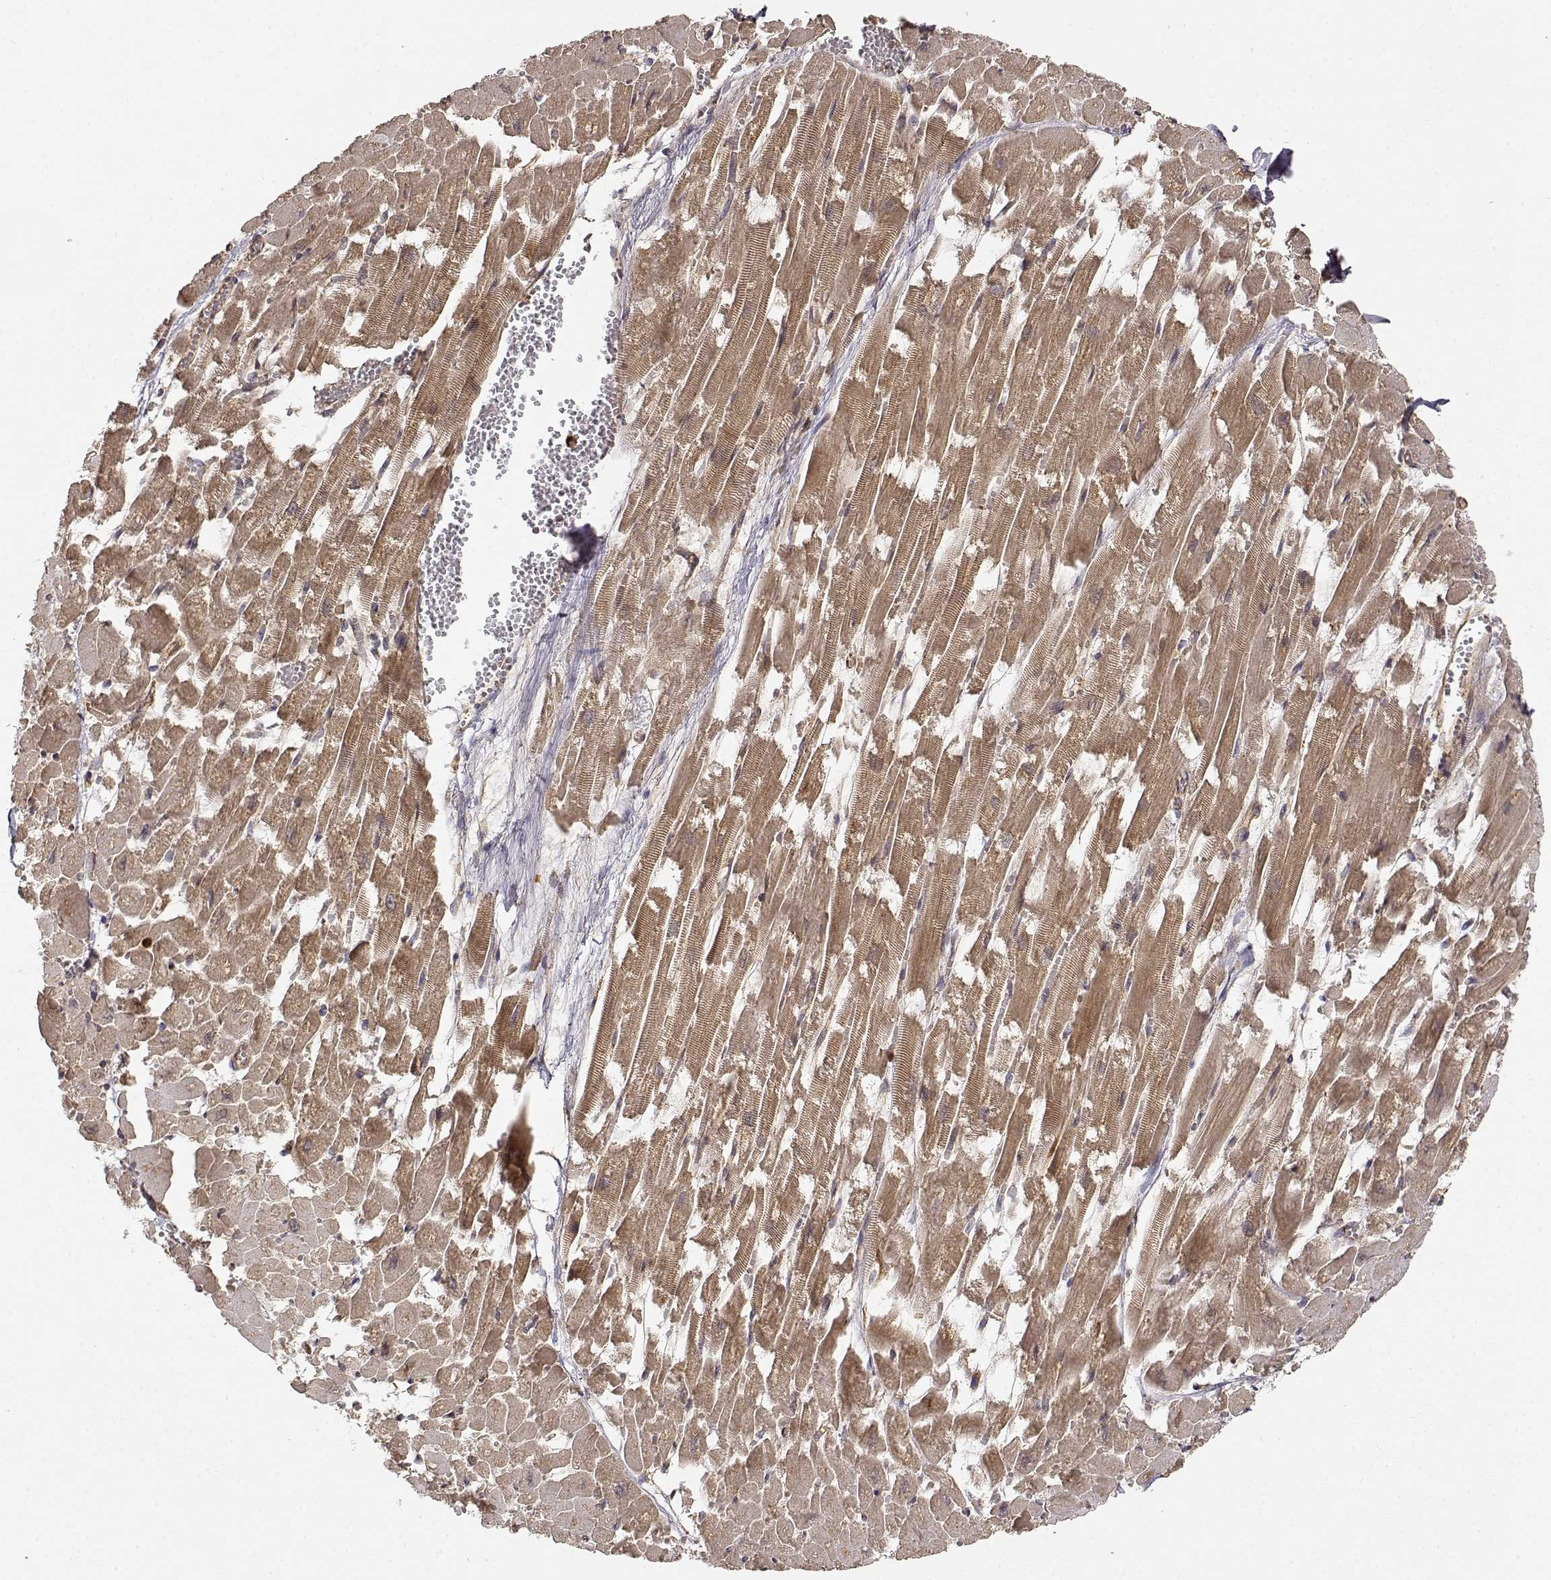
{"staining": {"intensity": "moderate", "quantity": ">75%", "location": "cytoplasmic/membranous"}, "tissue": "heart muscle", "cell_type": "Cardiomyocytes", "image_type": "normal", "snomed": [{"axis": "morphology", "description": "Normal tissue, NOS"}, {"axis": "topography", "description": "Heart"}], "caption": "Immunohistochemical staining of benign heart muscle demonstrates moderate cytoplasmic/membranous protein positivity in about >75% of cardiomyocytes. Nuclei are stained in blue.", "gene": "CDK5RAP2", "patient": {"sex": "female", "age": 52}}